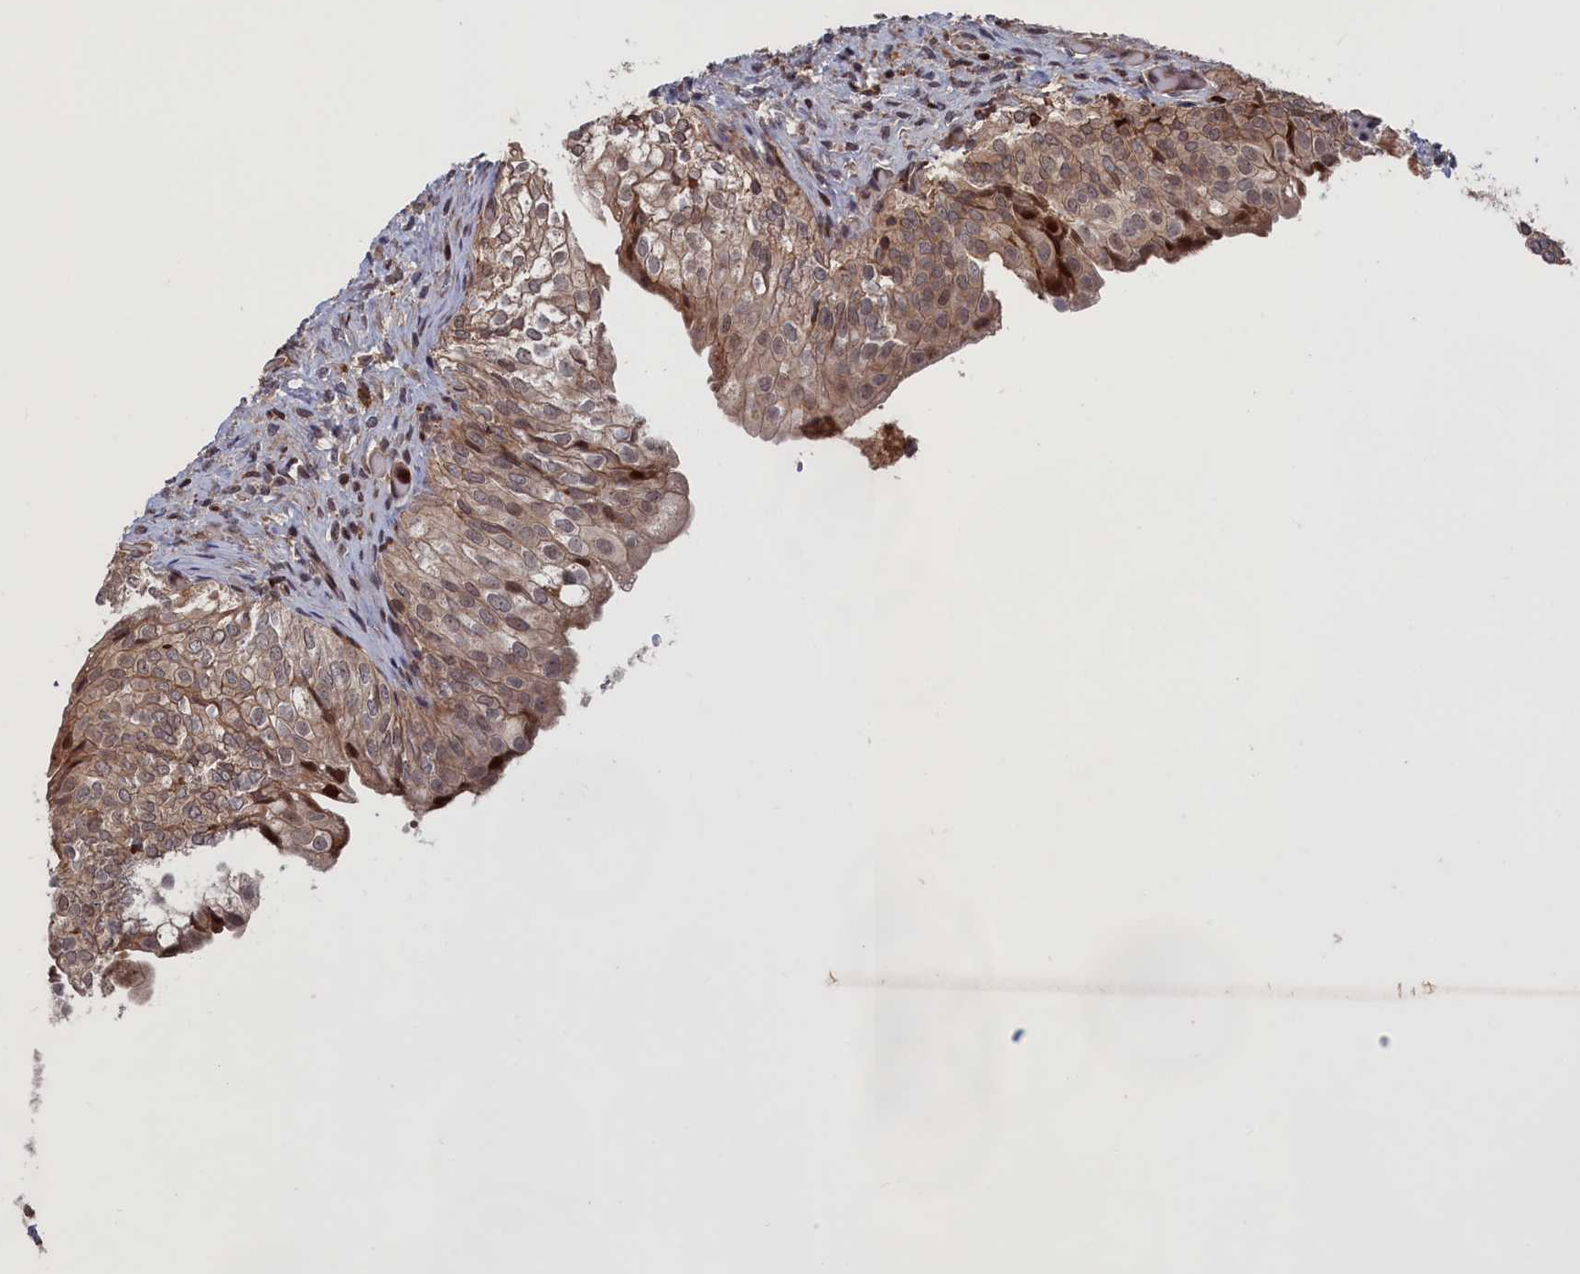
{"staining": {"intensity": "moderate", "quantity": "<25%", "location": "cytoplasmic/membranous,nuclear"}, "tissue": "urinary bladder", "cell_type": "Urothelial cells", "image_type": "normal", "snomed": [{"axis": "morphology", "description": "Normal tissue, NOS"}, {"axis": "topography", "description": "Urinary bladder"}], "caption": "Immunohistochemistry (IHC) of unremarkable human urinary bladder demonstrates low levels of moderate cytoplasmic/membranous,nuclear expression in approximately <25% of urothelial cells. The staining was performed using DAB, with brown indicating positive protein expression. Nuclei are stained blue with hematoxylin.", "gene": "PLA2G15", "patient": {"sex": "male", "age": 55}}